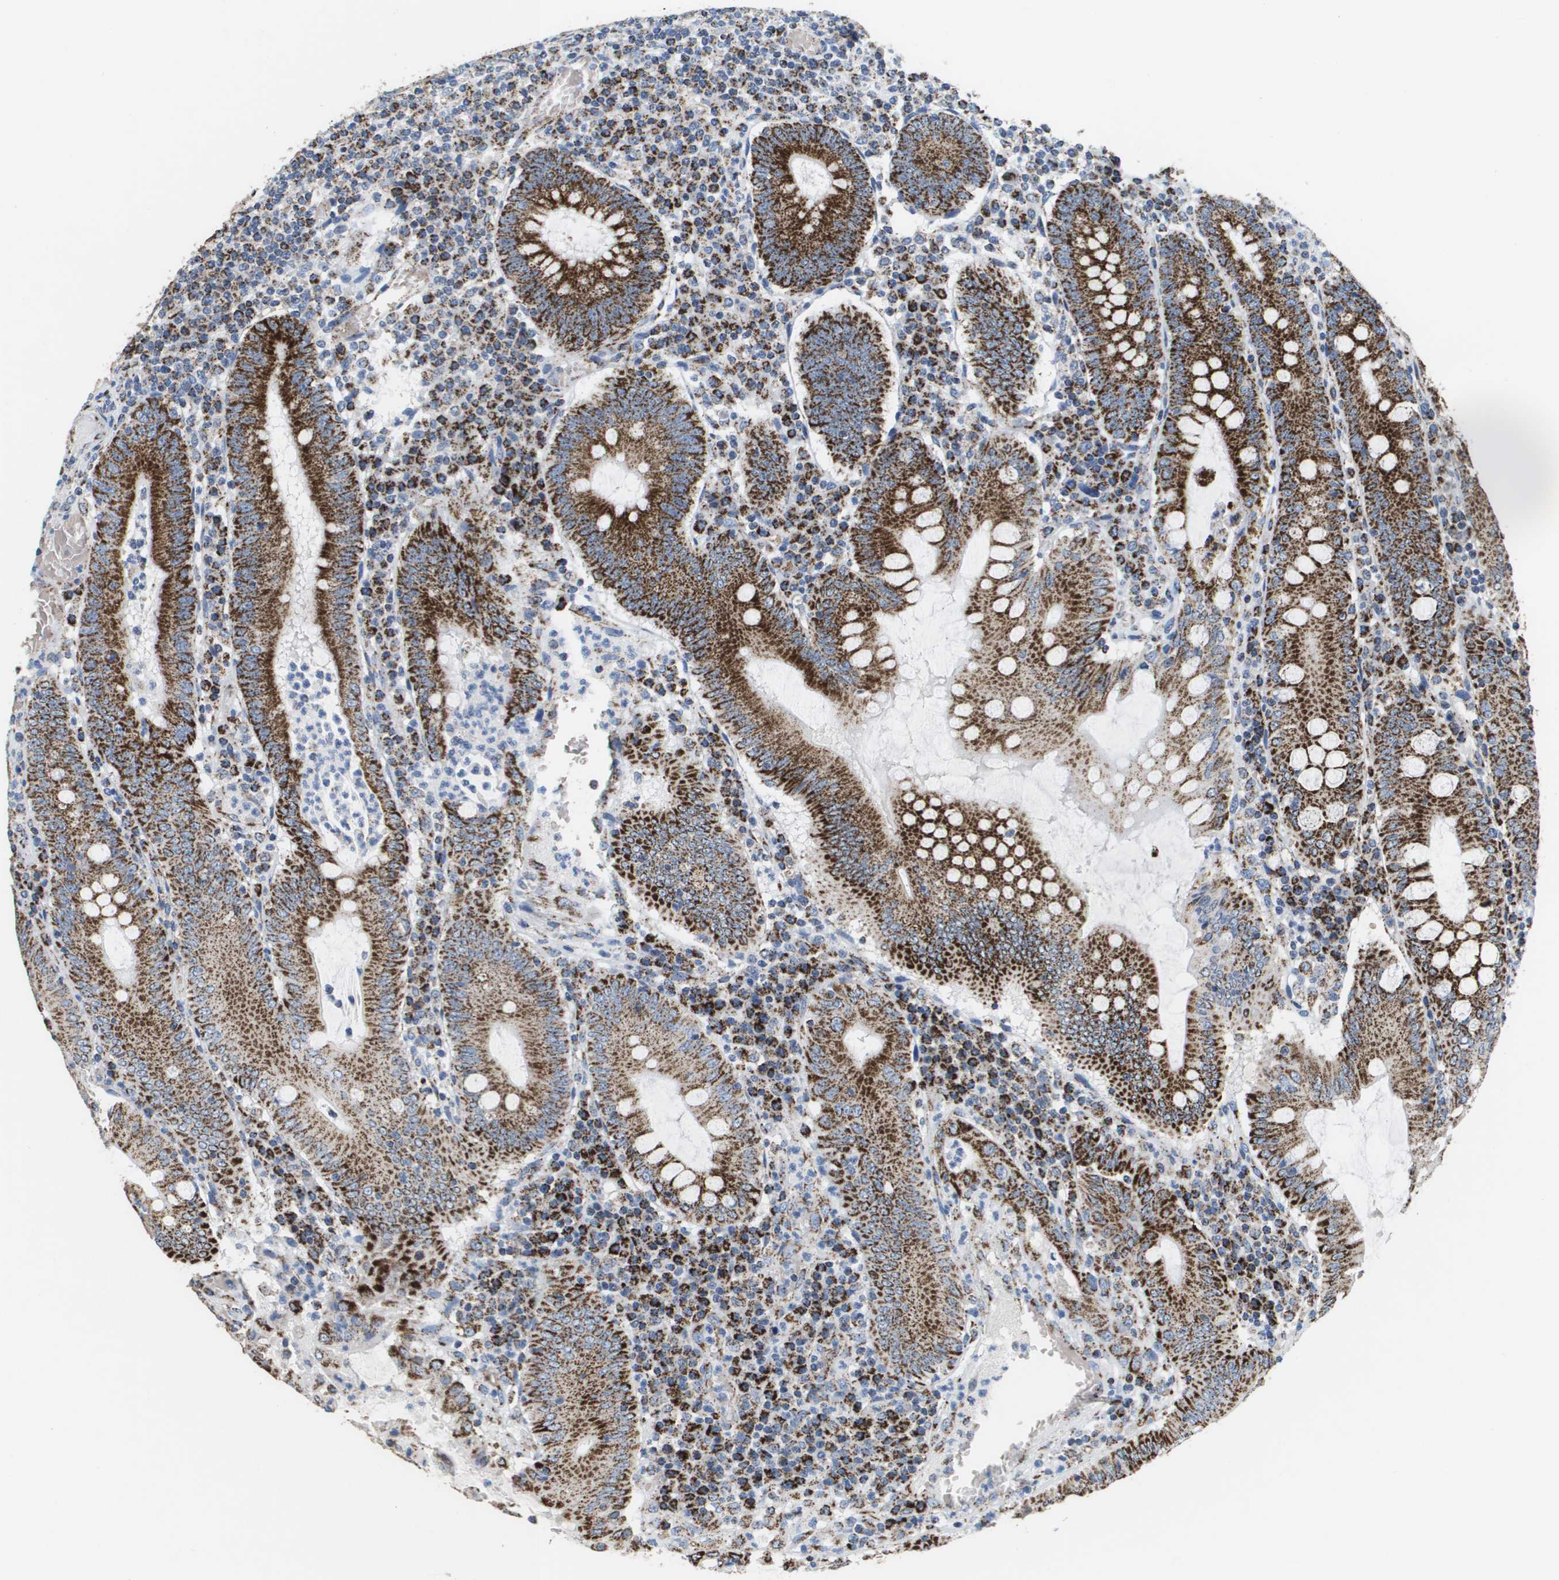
{"staining": {"intensity": "strong", "quantity": ">75%", "location": "cytoplasmic/membranous"}, "tissue": "colorectal cancer", "cell_type": "Tumor cells", "image_type": "cancer", "snomed": [{"axis": "morphology", "description": "Normal tissue, NOS"}, {"axis": "morphology", "description": "Adenocarcinoma, NOS"}, {"axis": "topography", "description": "Colon"}], "caption": "Immunohistochemical staining of colorectal cancer (adenocarcinoma) exhibits high levels of strong cytoplasmic/membranous staining in about >75% of tumor cells.", "gene": "ATP5F1B", "patient": {"sex": "female", "age": 75}}